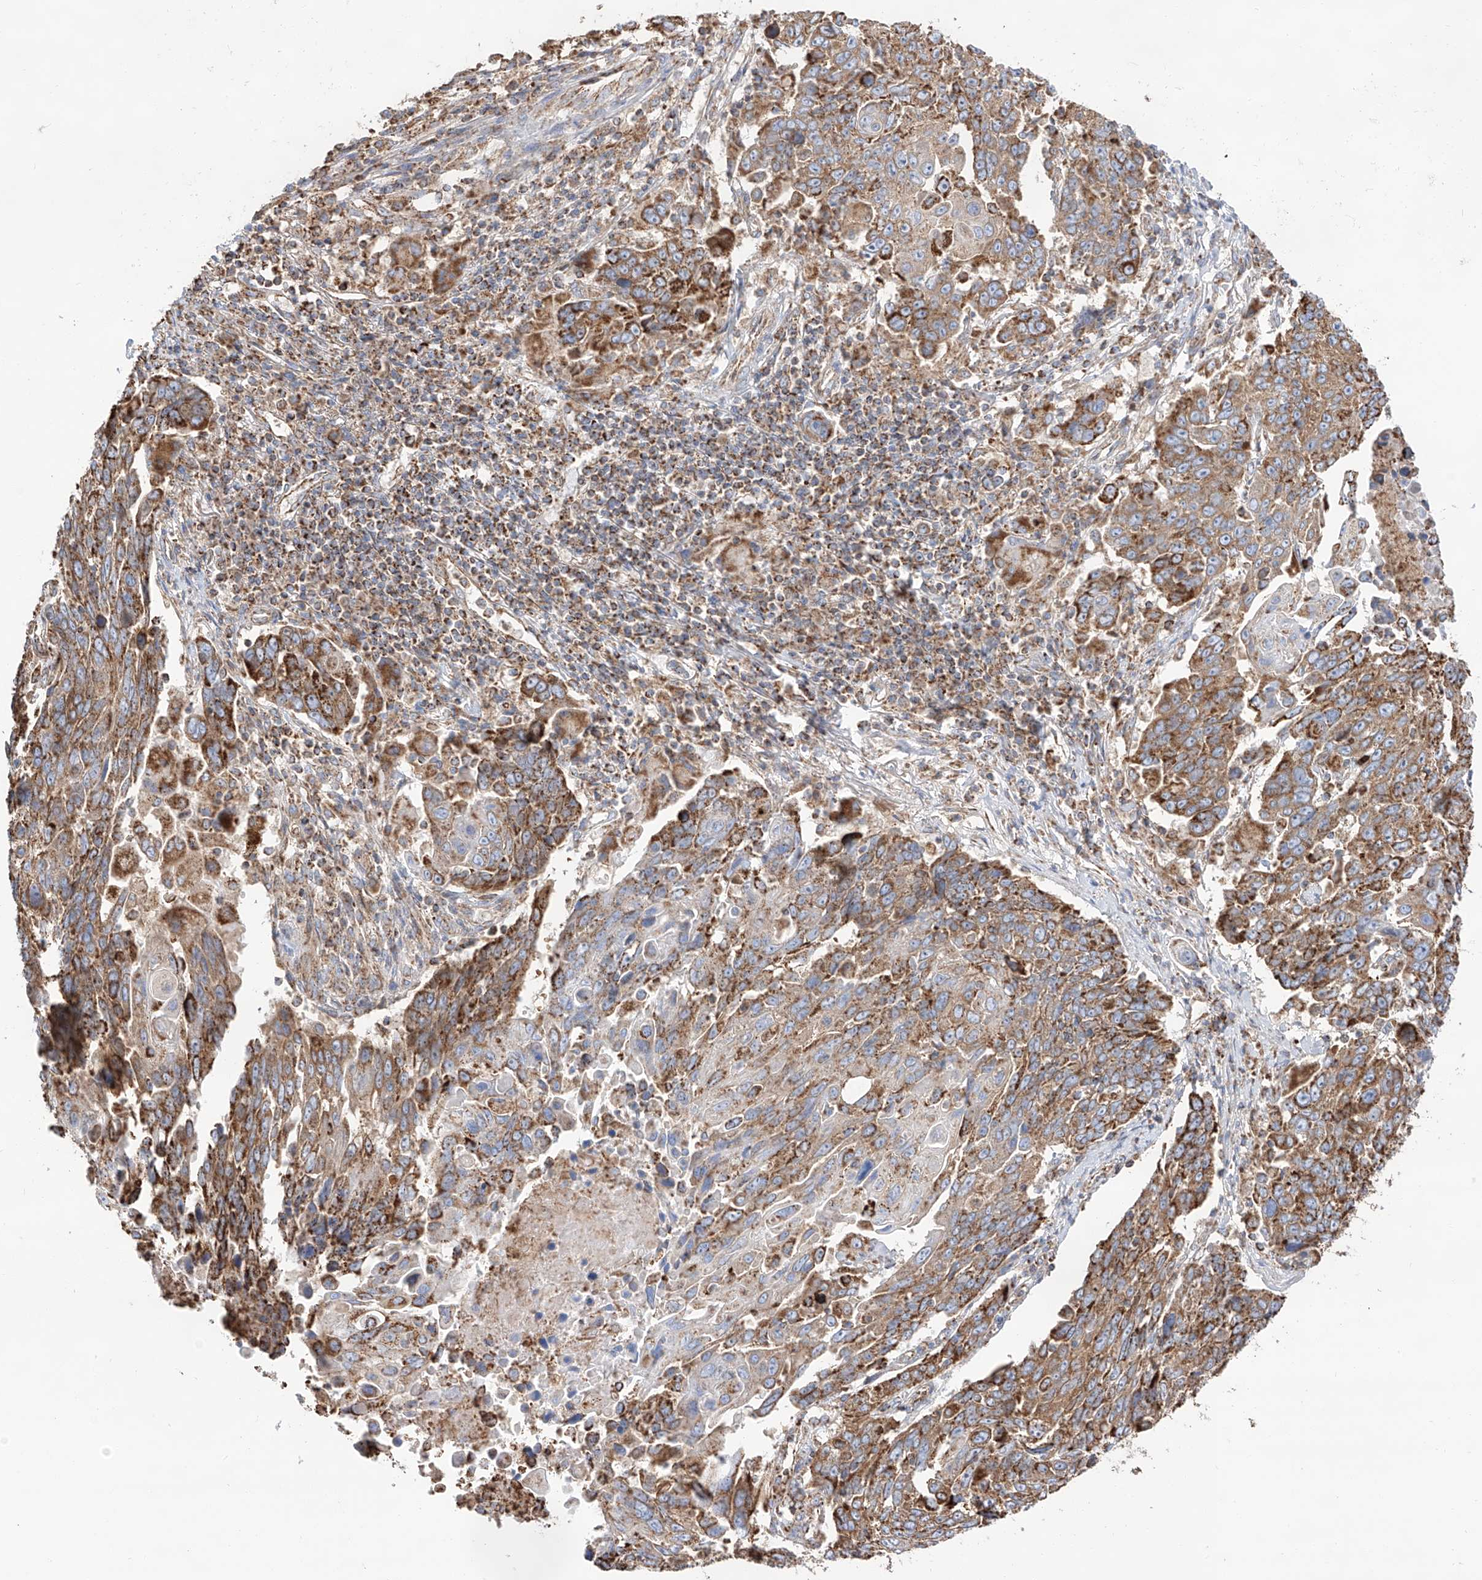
{"staining": {"intensity": "moderate", "quantity": ">75%", "location": "cytoplasmic/membranous"}, "tissue": "lung cancer", "cell_type": "Tumor cells", "image_type": "cancer", "snomed": [{"axis": "morphology", "description": "Squamous cell carcinoma, NOS"}, {"axis": "topography", "description": "Lung"}], "caption": "Immunohistochemistry (IHC) (DAB) staining of human lung squamous cell carcinoma reveals moderate cytoplasmic/membranous protein positivity in approximately >75% of tumor cells. (DAB IHC with brightfield microscopy, high magnification).", "gene": "TTC27", "patient": {"sex": "male", "age": 66}}